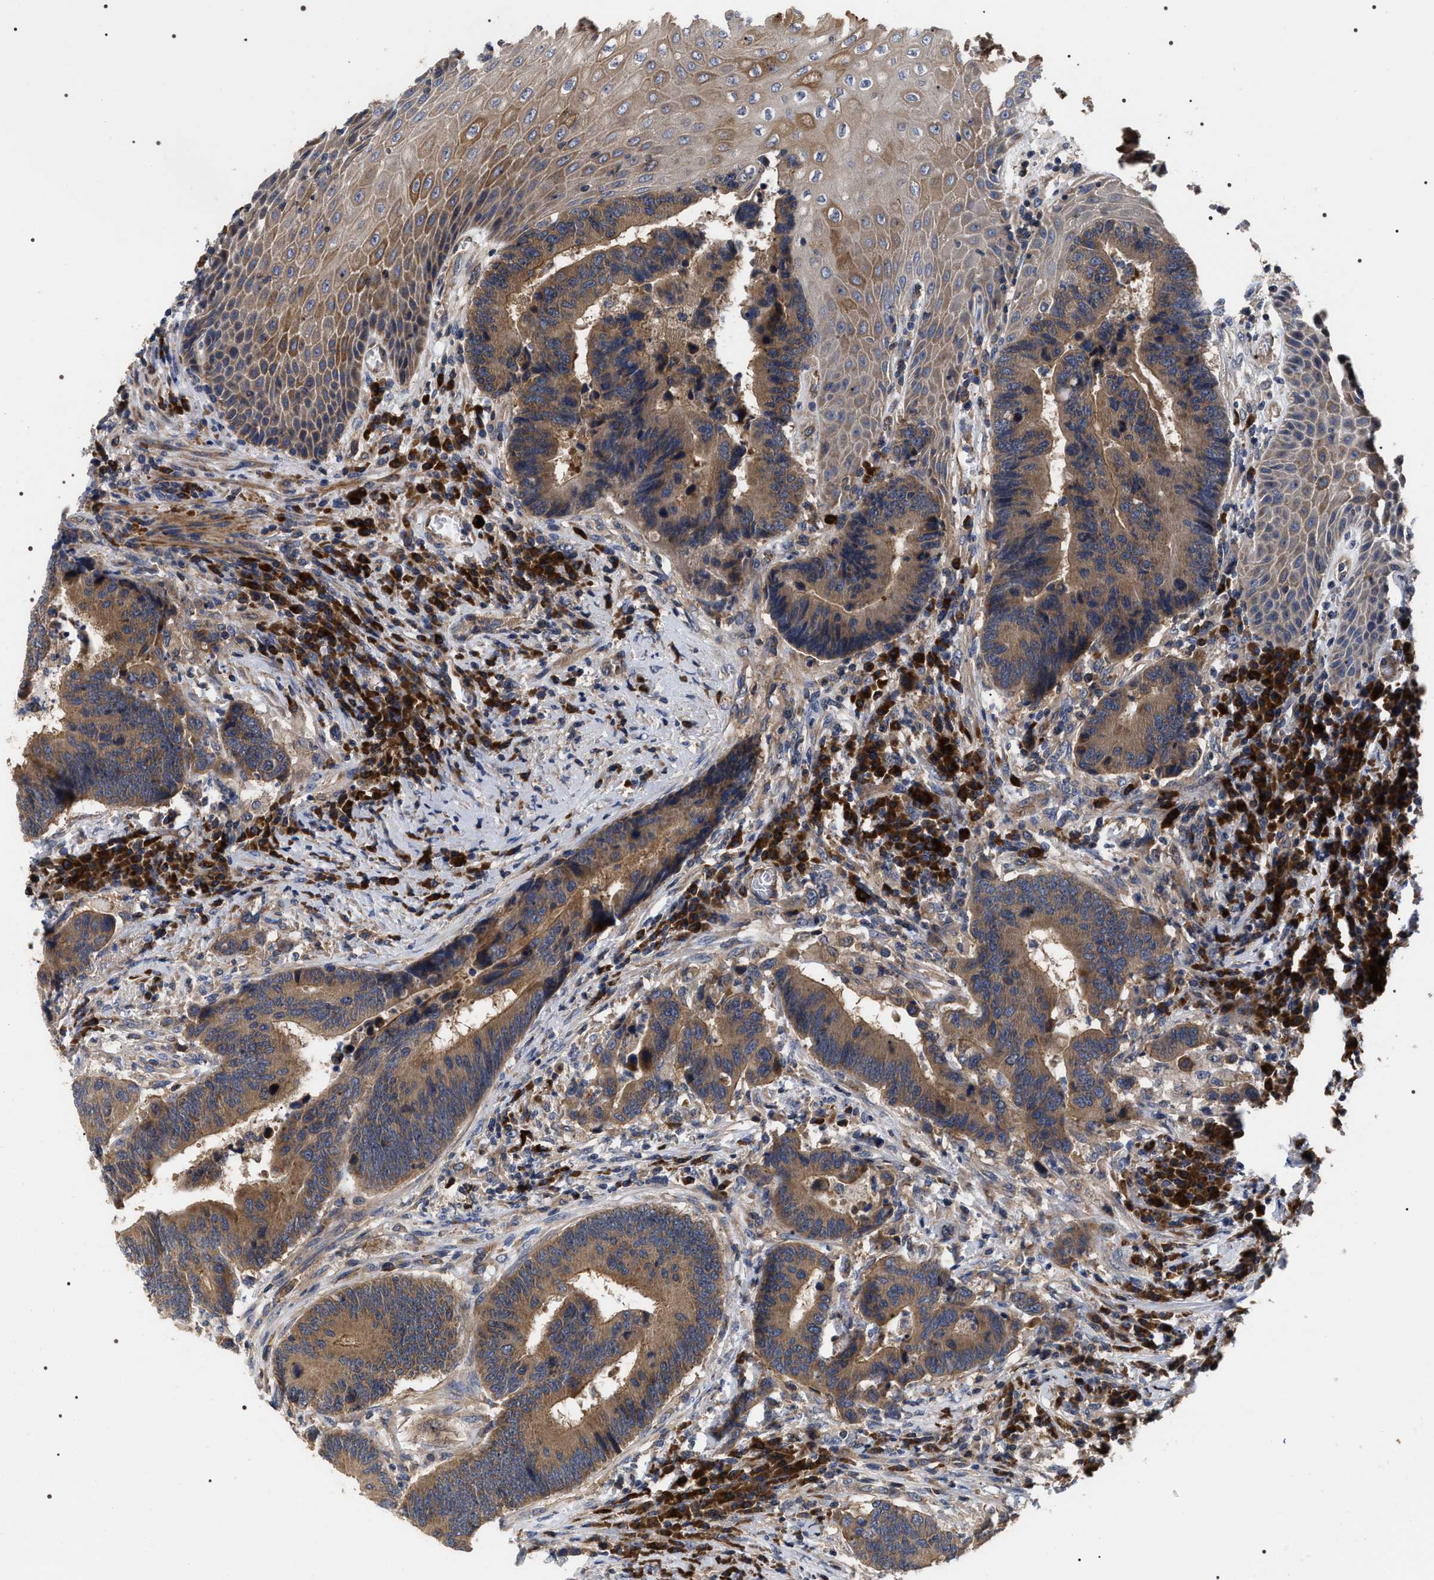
{"staining": {"intensity": "moderate", "quantity": ">75%", "location": "cytoplasmic/membranous"}, "tissue": "colorectal cancer", "cell_type": "Tumor cells", "image_type": "cancer", "snomed": [{"axis": "morphology", "description": "Adenocarcinoma, NOS"}, {"axis": "topography", "description": "Rectum"}, {"axis": "topography", "description": "Anal"}], "caption": "DAB (3,3'-diaminobenzidine) immunohistochemical staining of adenocarcinoma (colorectal) shows moderate cytoplasmic/membranous protein positivity in about >75% of tumor cells. (DAB IHC with brightfield microscopy, high magnification).", "gene": "MIS18A", "patient": {"sex": "female", "age": 89}}